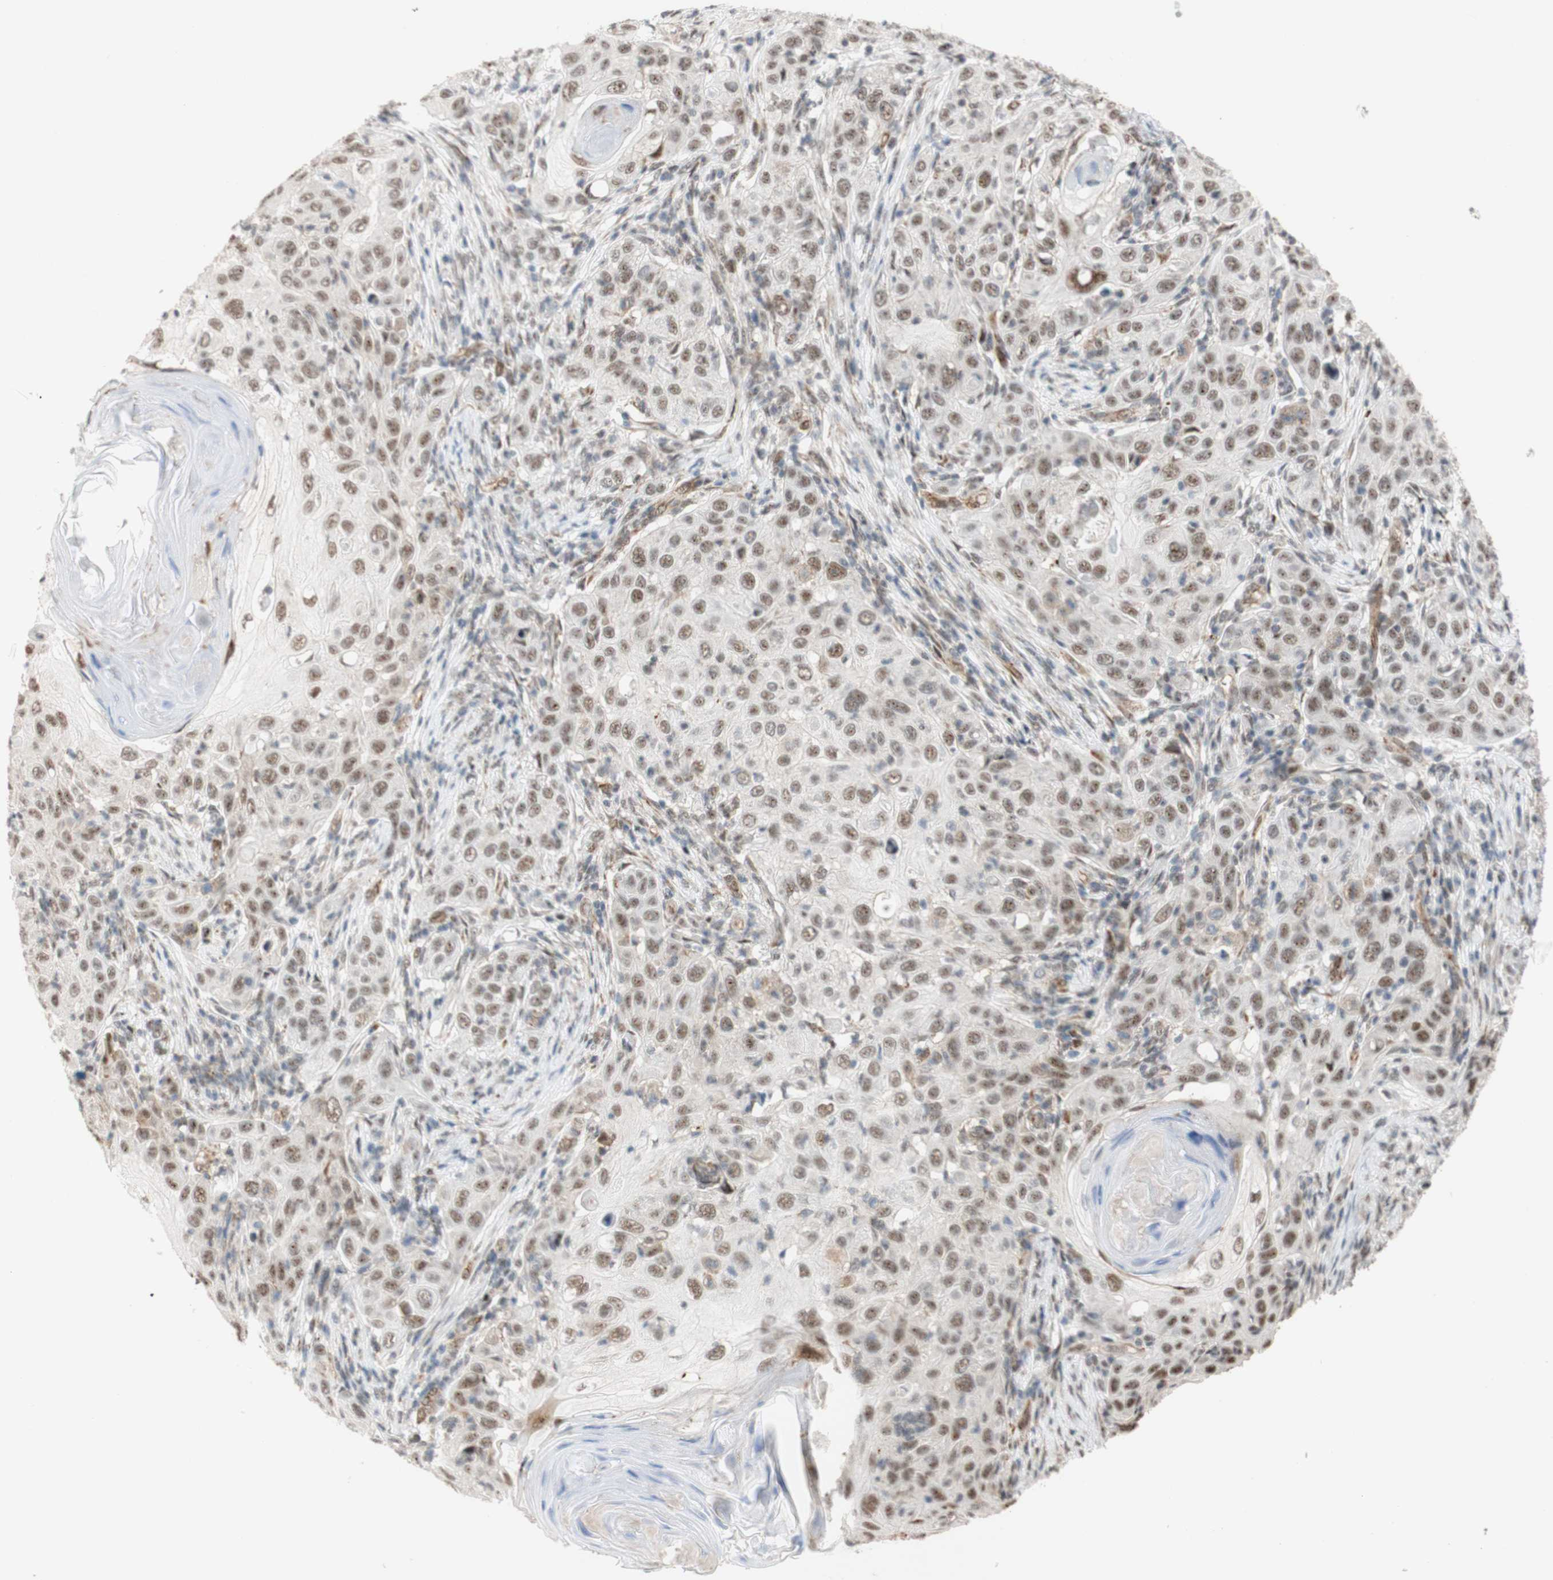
{"staining": {"intensity": "moderate", "quantity": ">75%", "location": "nuclear"}, "tissue": "skin cancer", "cell_type": "Tumor cells", "image_type": "cancer", "snomed": [{"axis": "morphology", "description": "Squamous cell carcinoma, NOS"}, {"axis": "topography", "description": "Skin"}], "caption": "Immunohistochemistry histopathology image of skin squamous cell carcinoma stained for a protein (brown), which demonstrates medium levels of moderate nuclear staining in about >75% of tumor cells.", "gene": "SAP18", "patient": {"sex": "female", "age": 88}}